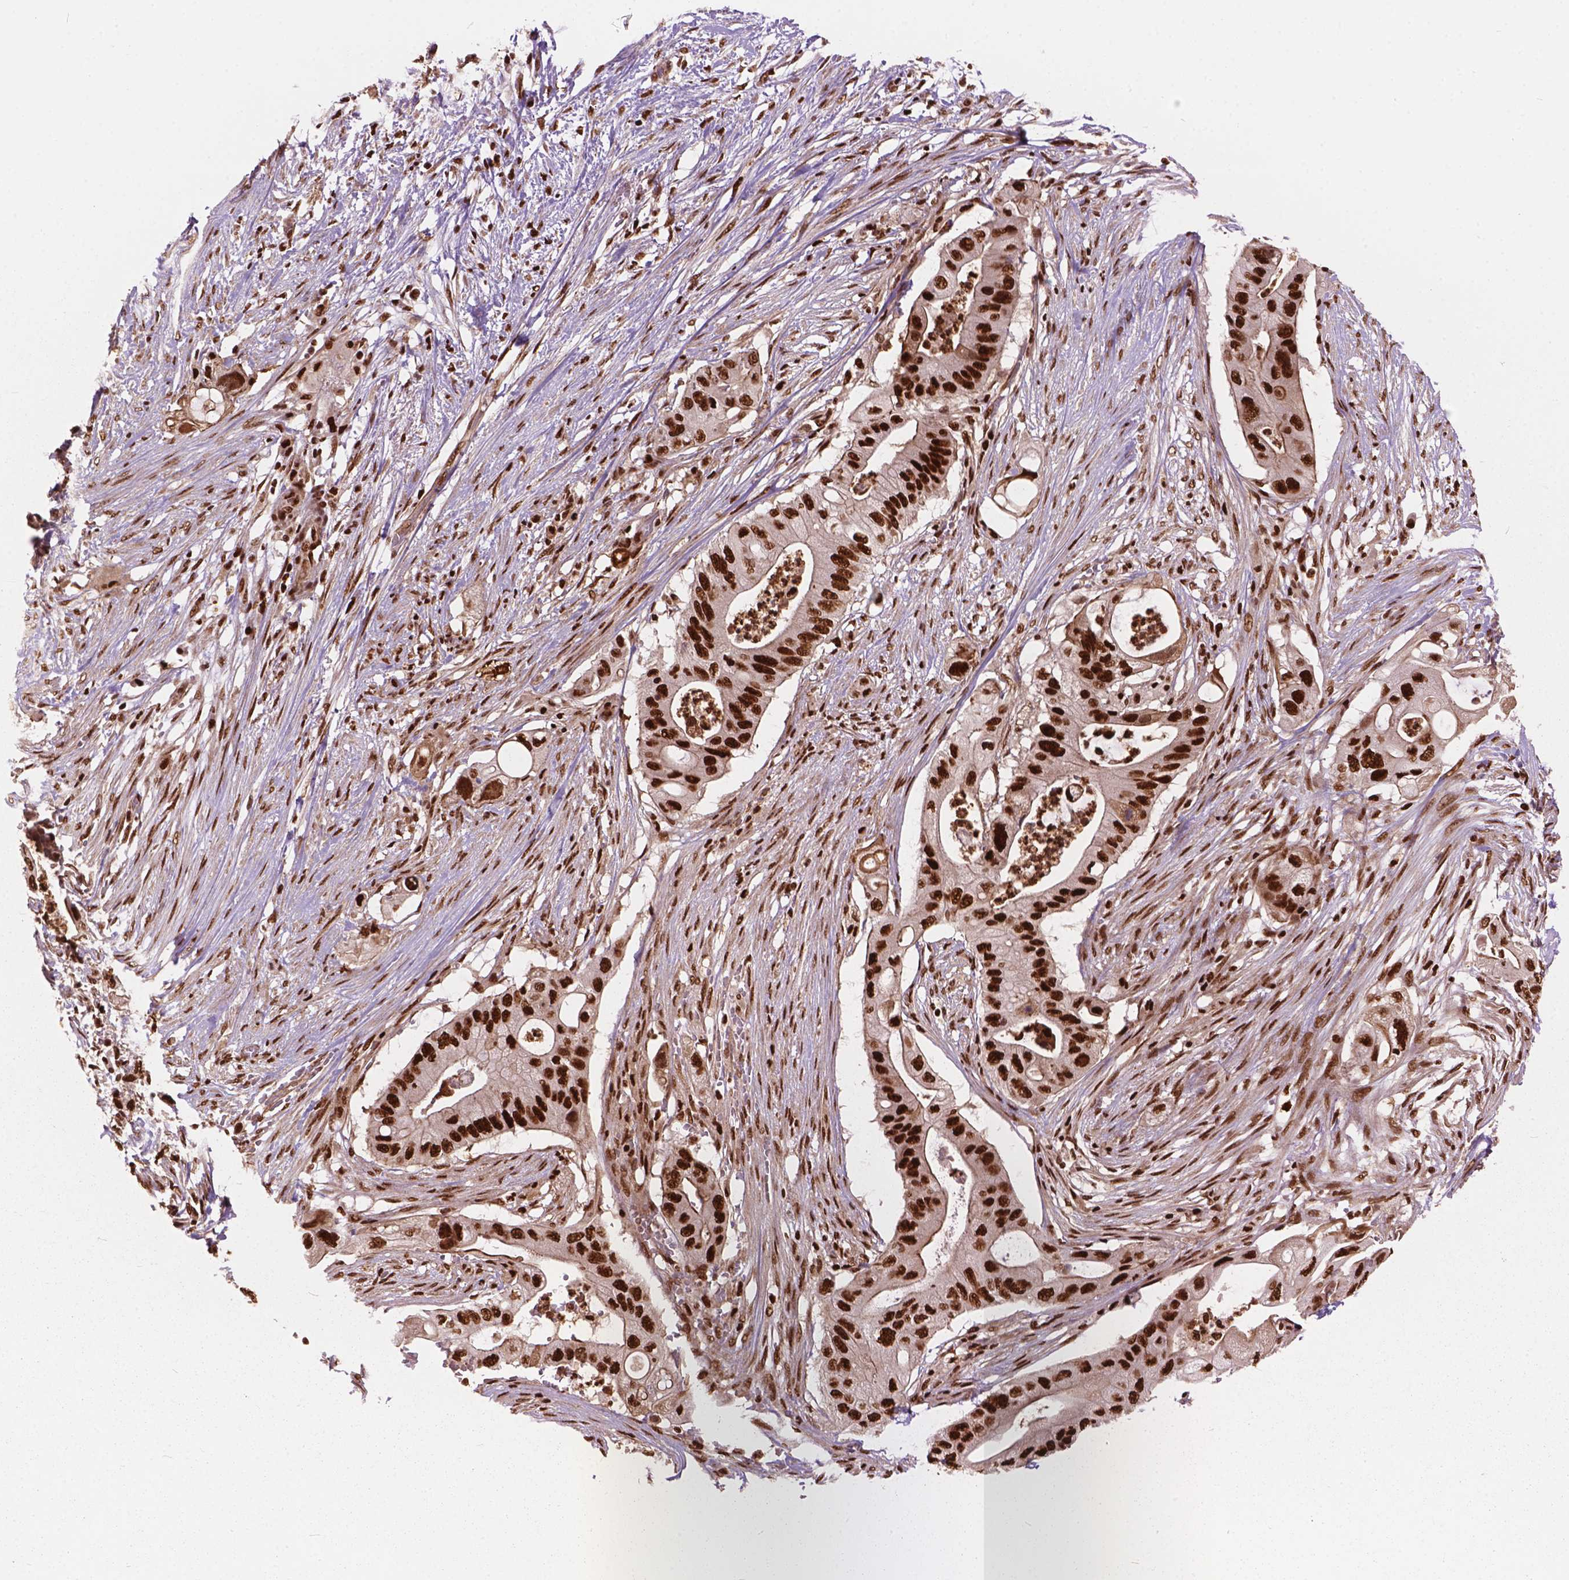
{"staining": {"intensity": "strong", "quantity": ">75%", "location": "nuclear"}, "tissue": "pancreatic cancer", "cell_type": "Tumor cells", "image_type": "cancer", "snomed": [{"axis": "morphology", "description": "Adenocarcinoma, NOS"}, {"axis": "topography", "description": "Pancreas"}], "caption": "Pancreatic cancer stained for a protein (brown) shows strong nuclear positive positivity in about >75% of tumor cells.", "gene": "ANP32B", "patient": {"sex": "female", "age": 72}}